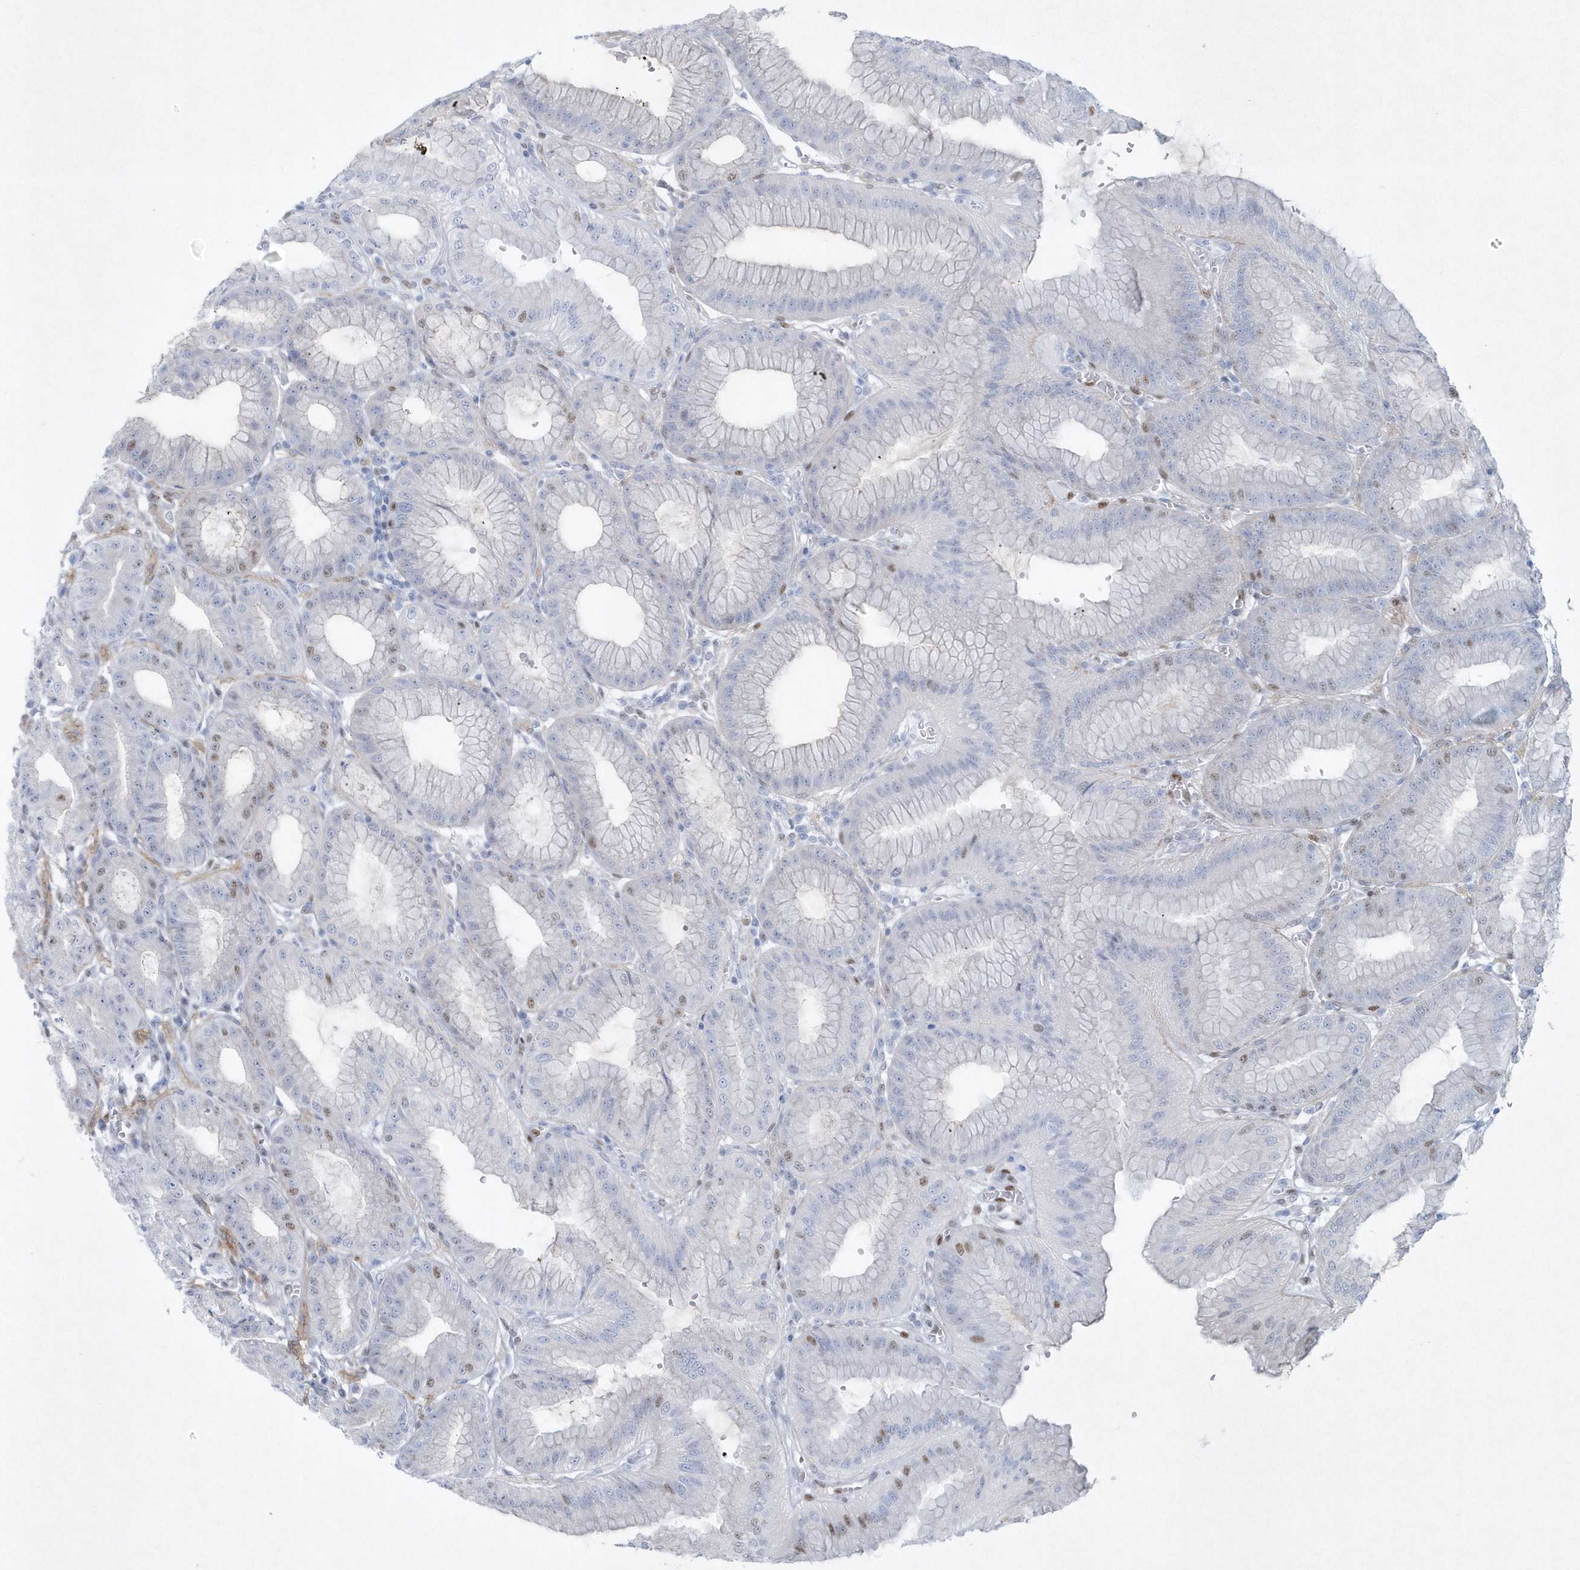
{"staining": {"intensity": "moderate", "quantity": "<25%", "location": "nuclear"}, "tissue": "stomach", "cell_type": "Glandular cells", "image_type": "normal", "snomed": [{"axis": "morphology", "description": "Normal tissue, NOS"}, {"axis": "topography", "description": "Stomach, lower"}], "caption": "Immunohistochemical staining of normal human stomach displays low levels of moderate nuclear positivity in about <25% of glandular cells.", "gene": "DCLRE1A", "patient": {"sex": "male", "age": 71}}